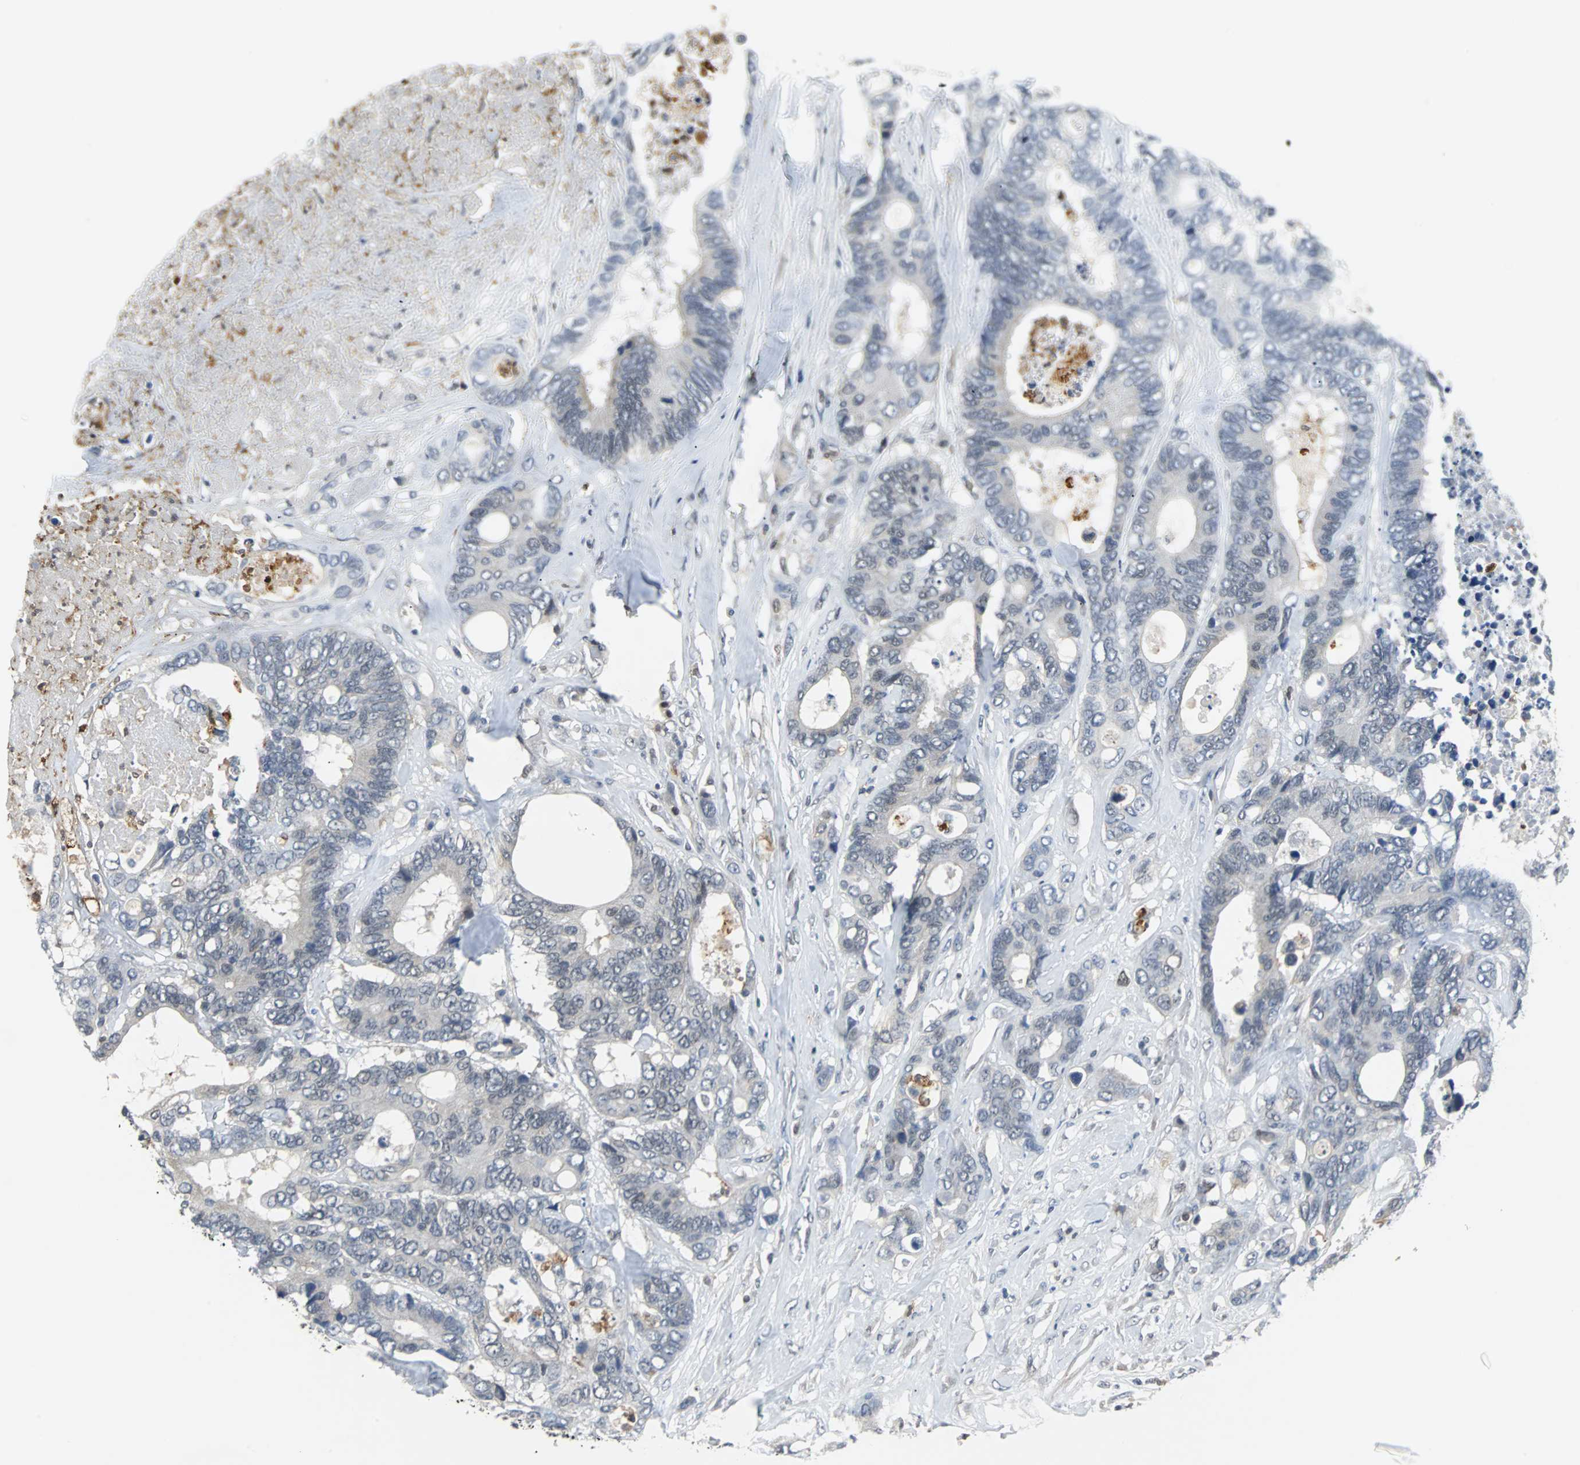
{"staining": {"intensity": "negative", "quantity": "none", "location": "none"}, "tissue": "colorectal cancer", "cell_type": "Tumor cells", "image_type": "cancer", "snomed": [{"axis": "morphology", "description": "Adenocarcinoma, NOS"}, {"axis": "topography", "description": "Rectum"}], "caption": "Human colorectal adenocarcinoma stained for a protein using immunohistochemistry shows no expression in tumor cells.", "gene": "SIRT1", "patient": {"sex": "male", "age": 55}}